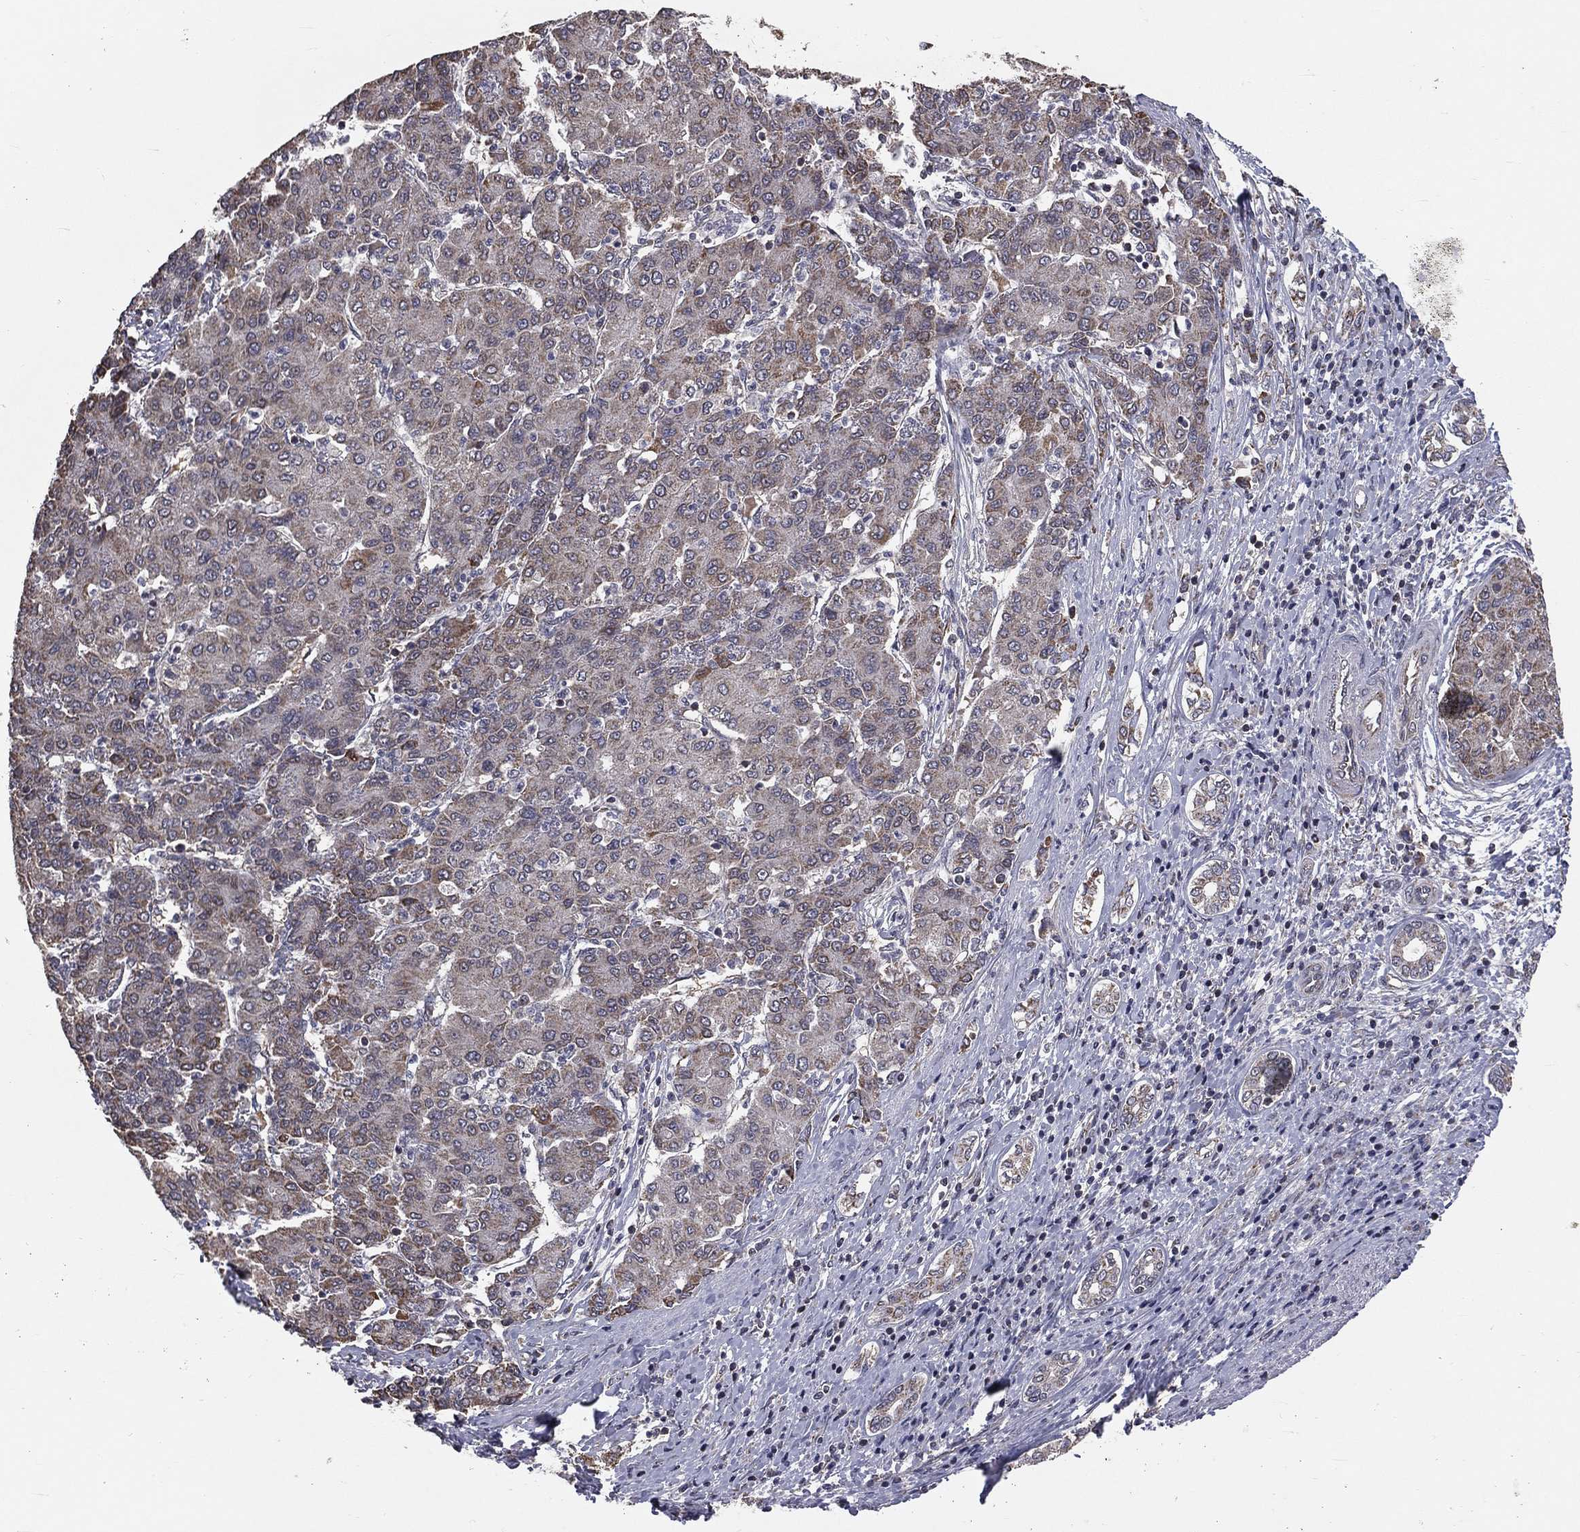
{"staining": {"intensity": "weak", "quantity": "<25%", "location": "cytoplasmic/membranous"}, "tissue": "liver cancer", "cell_type": "Tumor cells", "image_type": "cancer", "snomed": [{"axis": "morphology", "description": "Carcinoma, Hepatocellular, NOS"}, {"axis": "topography", "description": "Liver"}], "caption": "Tumor cells are negative for protein expression in human hepatocellular carcinoma (liver).", "gene": "MRPL46", "patient": {"sex": "male", "age": 65}}